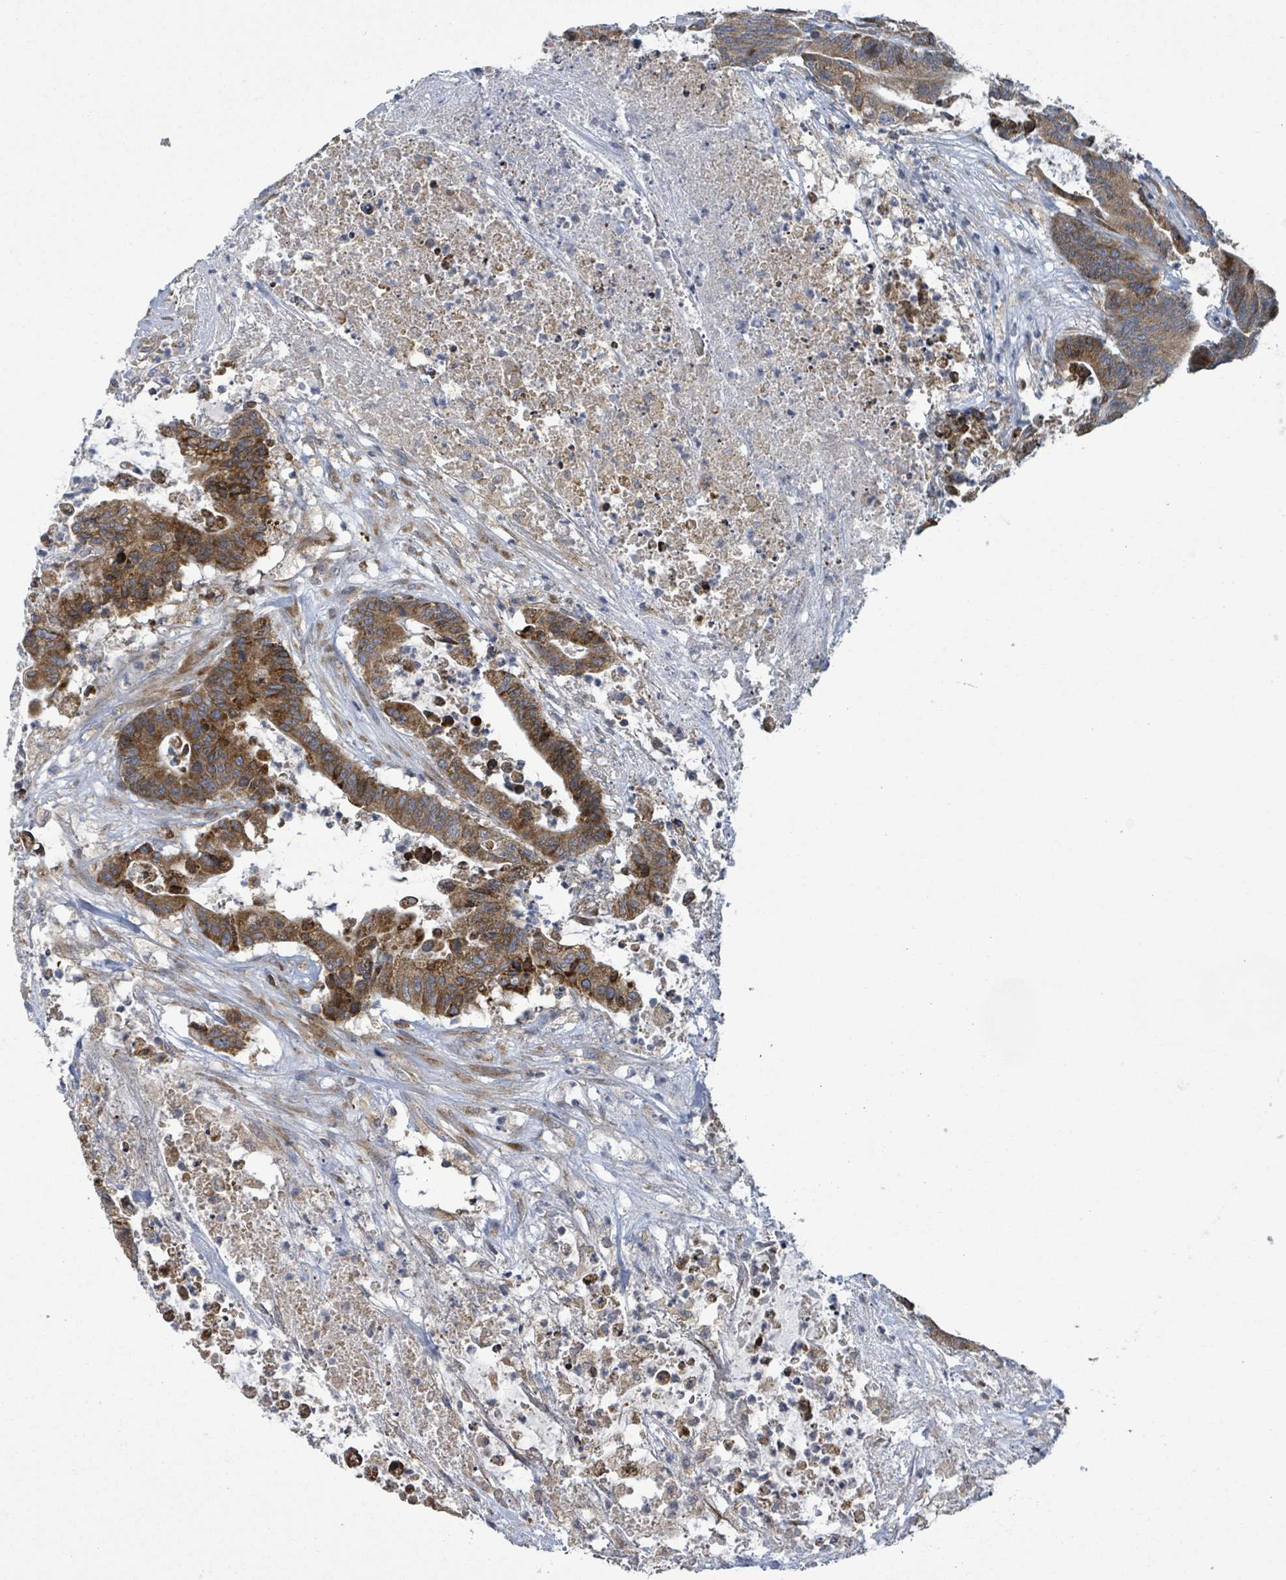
{"staining": {"intensity": "moderate", "quantity": ">75%", "location": "cytoplasmic/membranous"}, "tissue": "colorectal cancer", "cell_type": "Tumor cells", "image_type": "cancer", "snomed": [{"axis": "morphology", "description": "Adenocarcinoma, NOS"}, {"axis": "topography", "description": "Colon"}], "caption": "Human colorectal cancer stained for a protein (brown) shows moderate cytoplasmic/membranous positive expression in about >75% of tumor cells.", "gene": "NOMO1", "patient": {"sex": "female", "age": 84}}